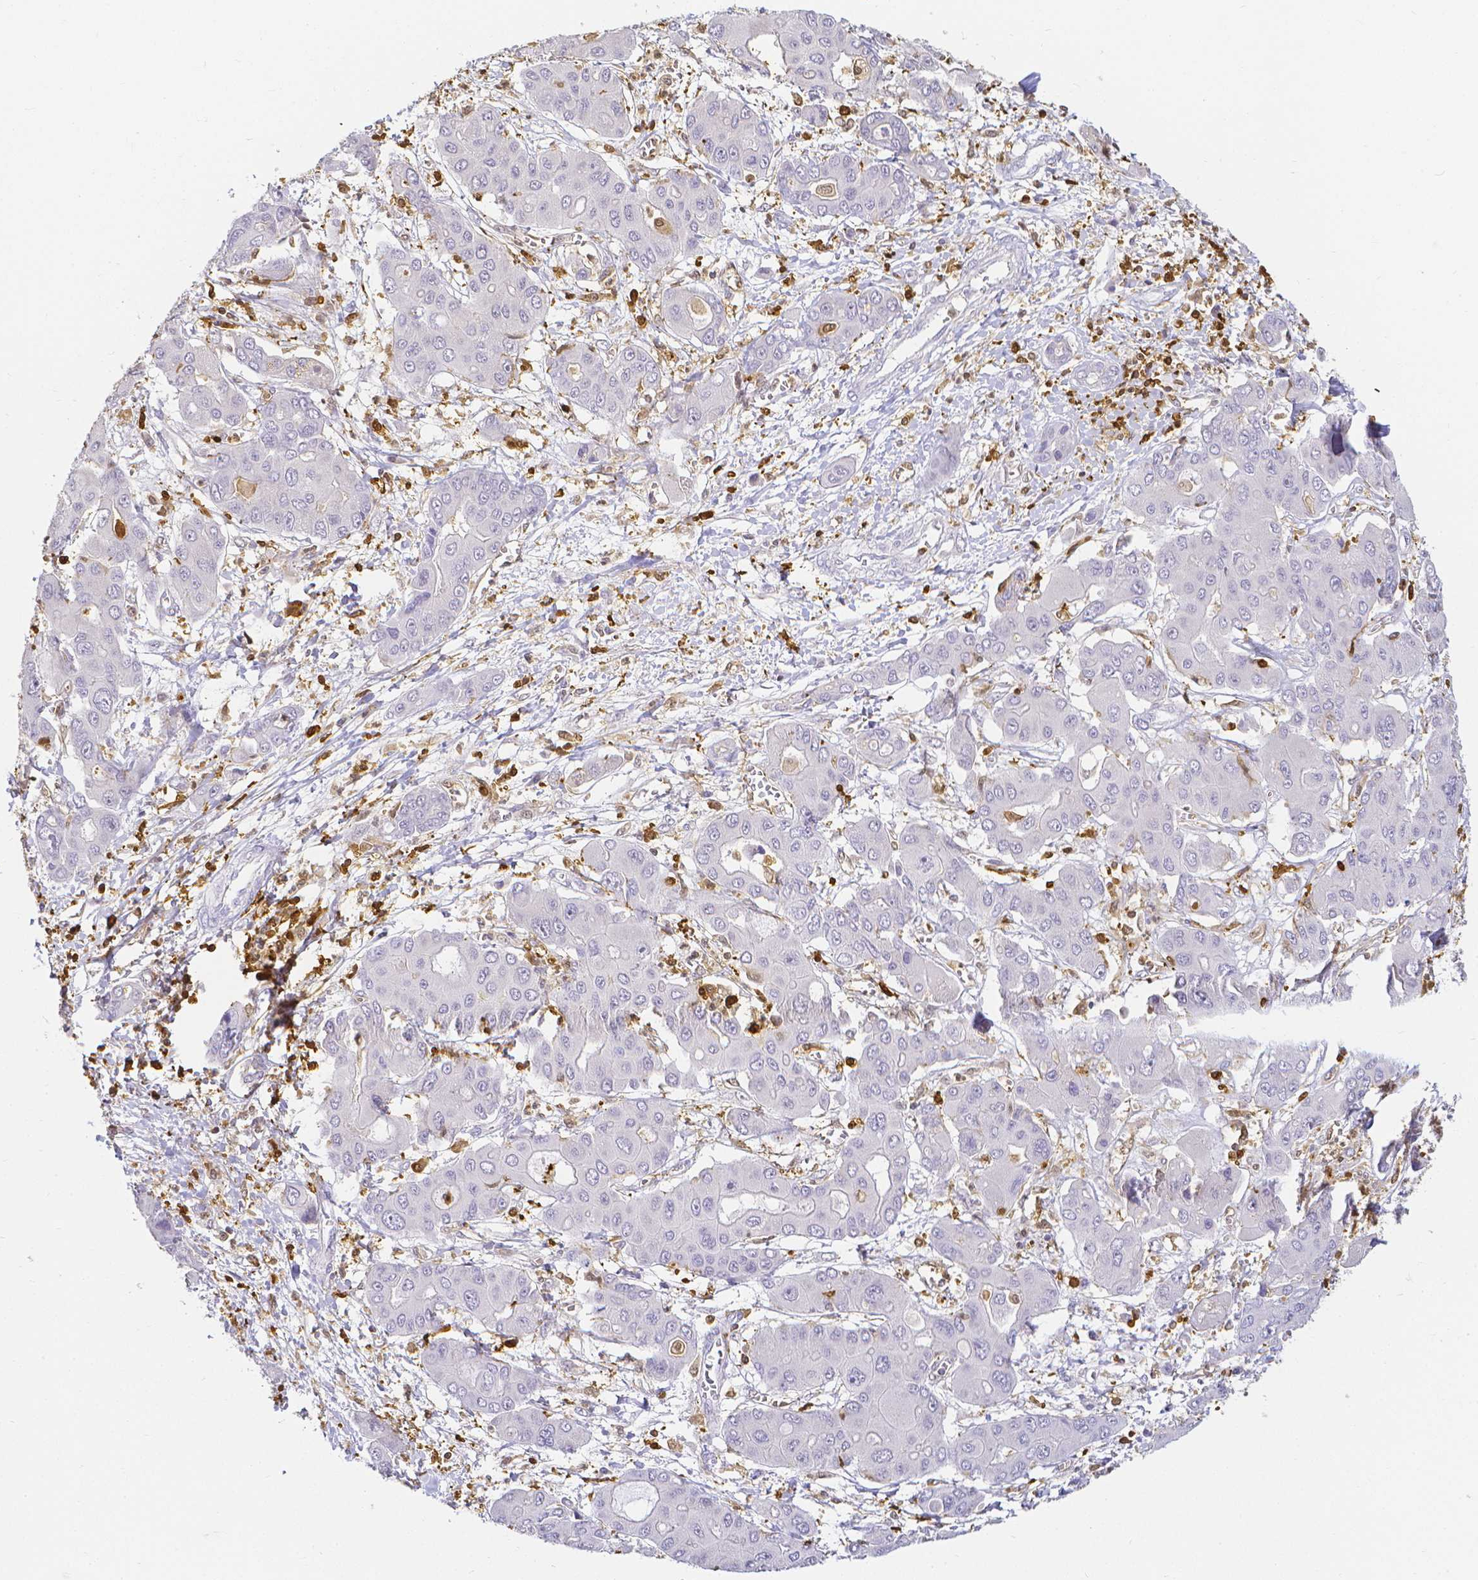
{"staining": {"intensity": "negative", "quantity": "none", "location": "none"}, "tissue": "liver cancer", "cell_type": "Tumor cells", "image_type": "cancer", "snomed": [{"axis": "morphology", "description": "Cholangiocarcinoma"}, {"axis": "topography", "description": "Liver"}], "caption": "Micrograph shows no protein staining in tumor cells of liver cholangiocarcinoma tissue. (Brightfield microscopy of DAB (3,3'-diaminobenzidine) immunohistochemistry at high magnification).", "gene": "COTL1", "patient": {"sex": "male", "age": 67}}